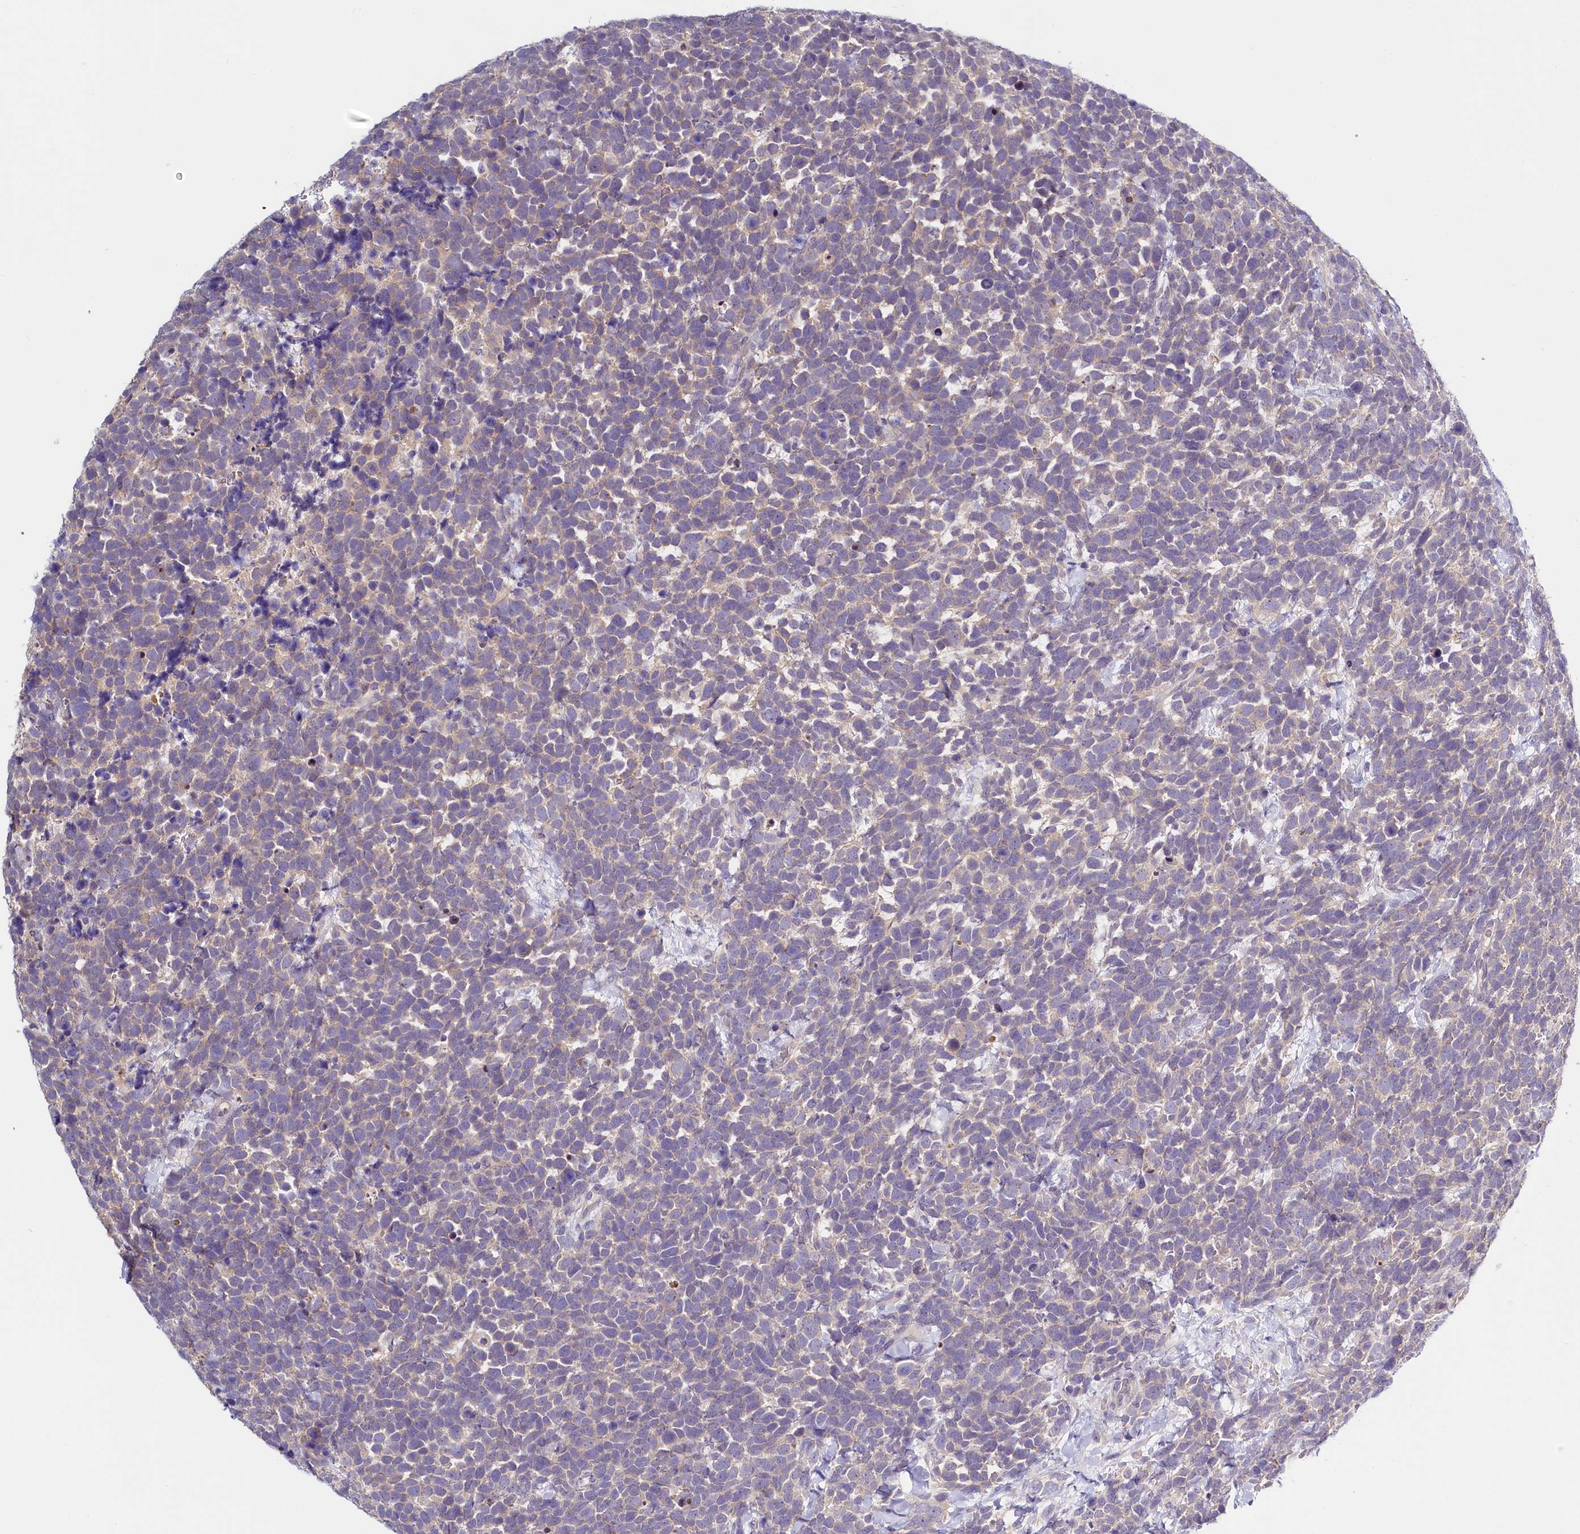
{"staining": {"intensity": "weak", "quantity": "25%-75%", "location": "cytoplasmic/membranous"}, "tissue": "urothelial cancer", "cell_type": "Tumor cells", "image_type": "cancer", "snomed": [{"axis": "morphology", "description": "Urothelial carcinoma, High grade"}, {"axis": "topography", "description": "Urinary bladder"}], "caption": "Immunohistochemistry (IHC) of human urothelial cancer displays low levels of weak cytoplasmic/membranous positivity in about 25%-75% of tumor cells. The staining was performed using DAB (3,3'-diaminobenzidine) to visualize the protein expression in brown, while the nuclei were stained in blue with hematoxylin (Magnification: 20x).", "gene": "PDE6D", "patient": {"sex": "female", "age": 82}}